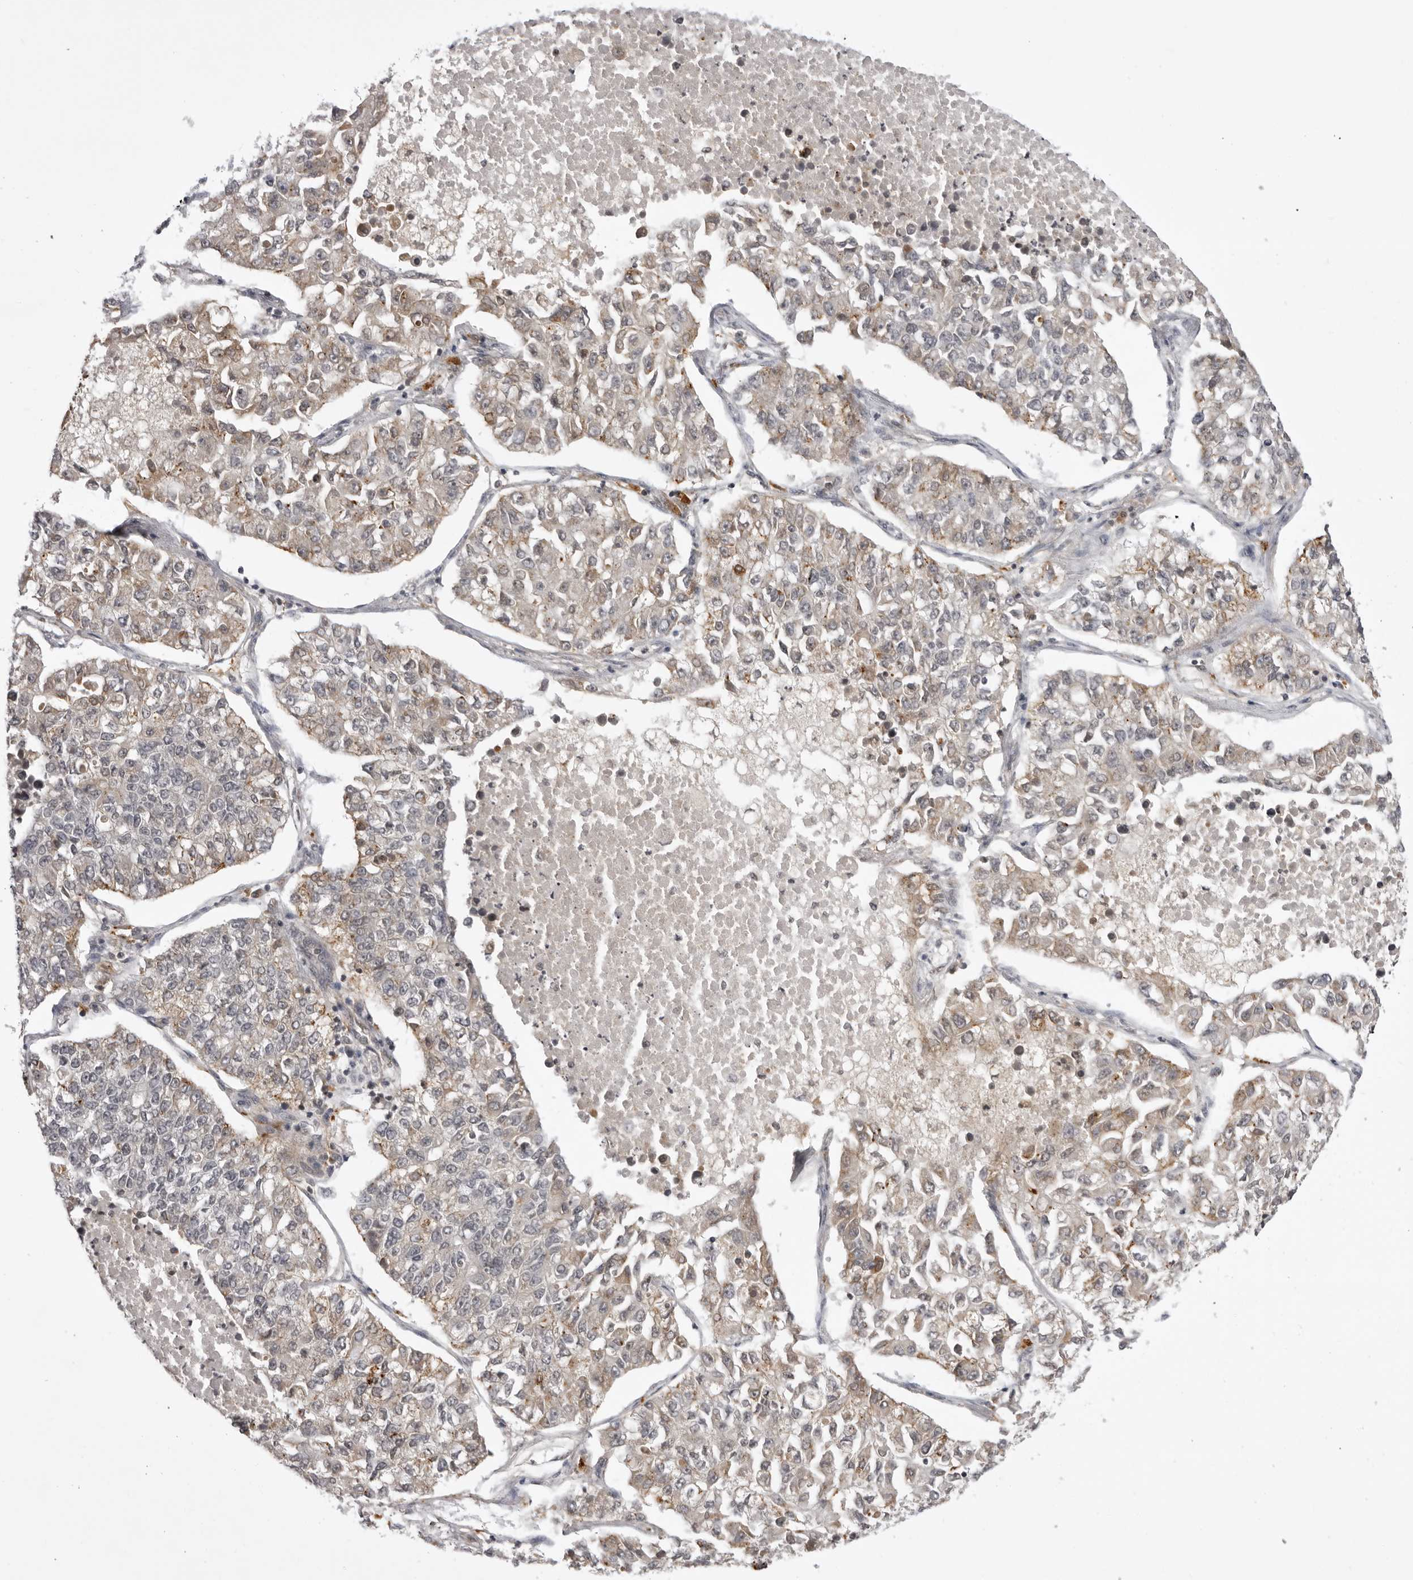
{"staining": {"intensity": "weak", "quantity": "25%-75%", "location": "cytoplasmic/membranous"}, "tissue": "lung cancer", "cell_type": "Tumor cells", "image_type": "cancer", "snomed": [{"axis": "morphology", "description": "Adenocarcinoma, NOS"}, {"axis": "topography", "description": "Lung"}], "caption": "DAB (3,3'-diaminobenzidine) immunohistochemical staining of lung cancer (adenocarcinoma) demonstrates weak cytoplasmic/membranous protein positivity in approximately 25%-75% of tumor cells. Using DAB (brown) and hematoxylin (blue) stains, captured at high magnification using brightfield microscopy.", "gene": "USP43", "patient": {"sex": "male", "age": 49}}